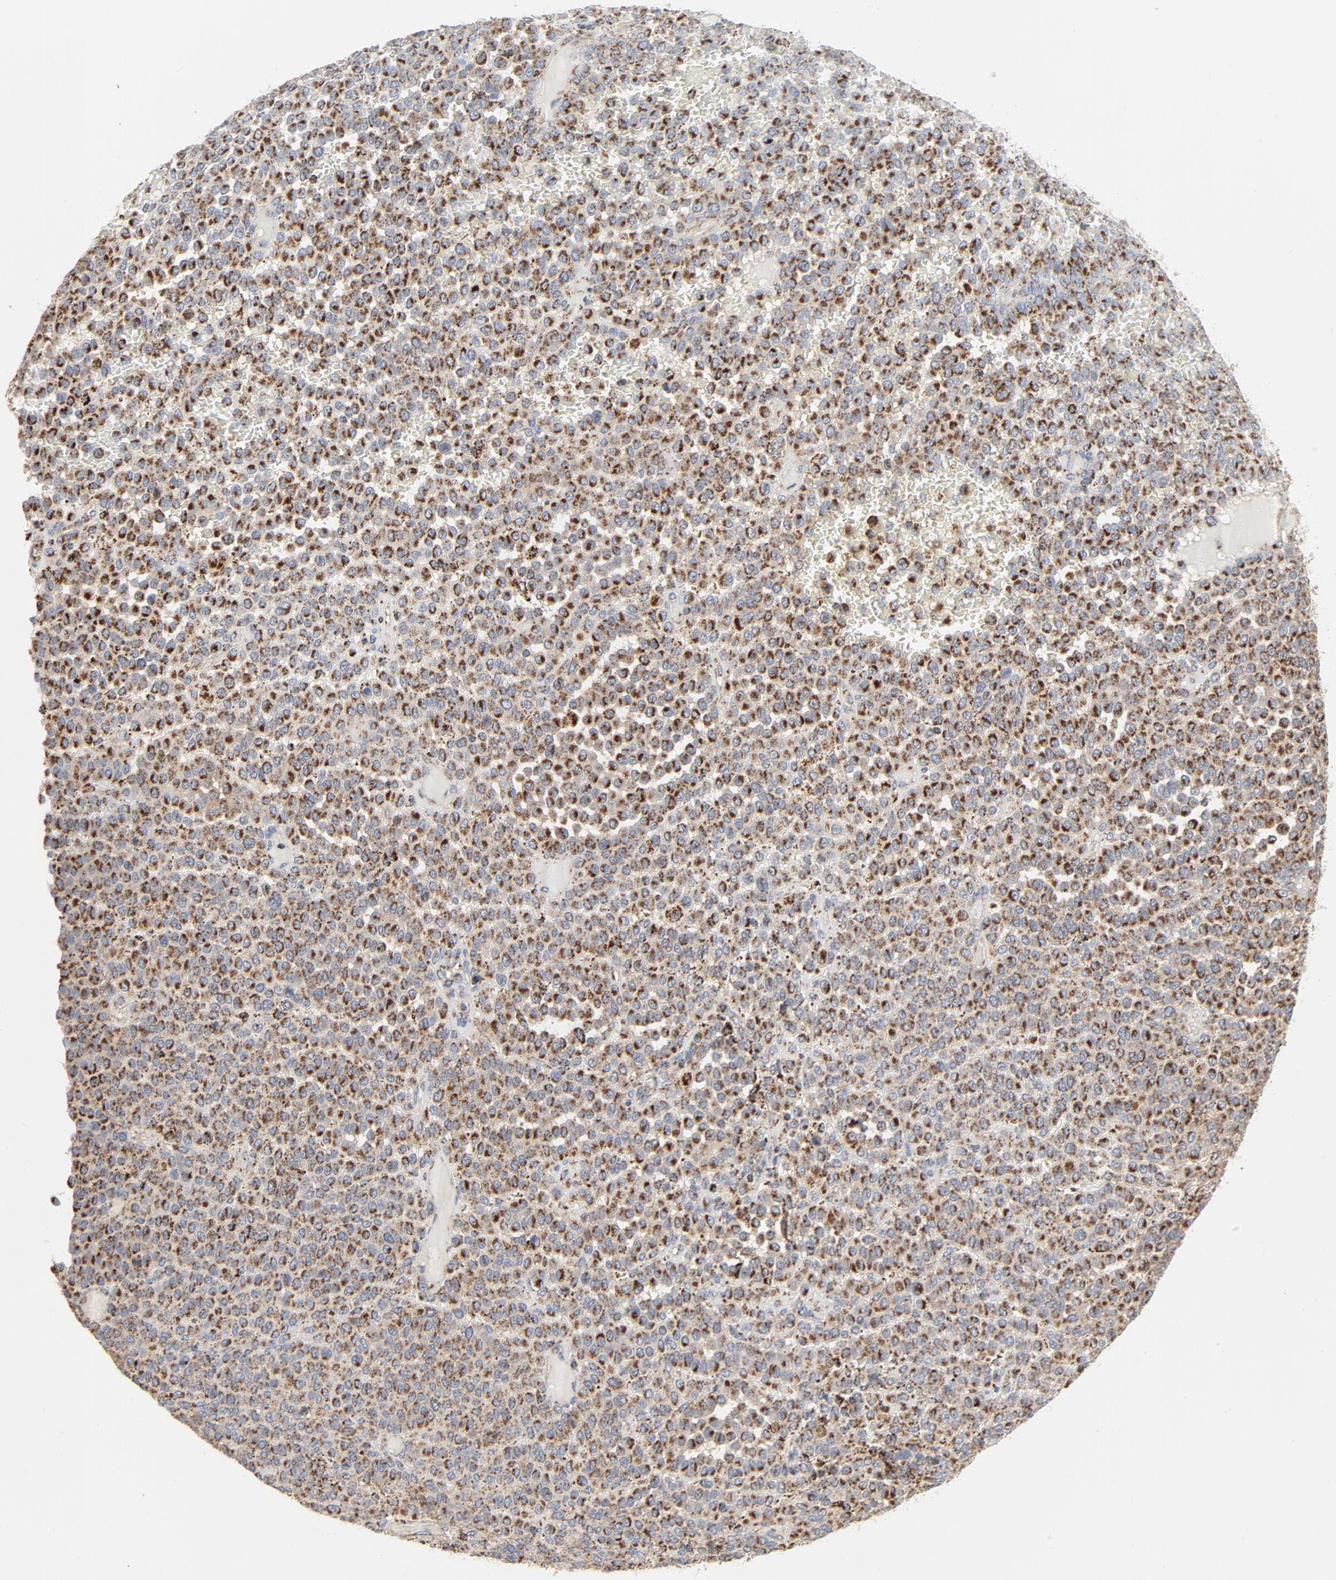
{"staining": {"intensity": "moderate", "quantity": ">75%", "location": "cytoplasmic/membranous"}, "tissue": "melanoma", "cell_type": "Tumor cells", "image_type": "cancer", "snomed": [{"axis": "morphology", "description": "Malignant melanoma, Metastatic site"}, {"axis": "topography", "description": "Pancreas"}], "caption": "Malignant melanoma (metastatic site) was stained to show a protein in brown. There is medium levels of moderate cytoplasmic/membranous positivity in approximately >75% of tumor cells.", "gene": "SETD3", "patient": {"sex": "female", "age": 30}}